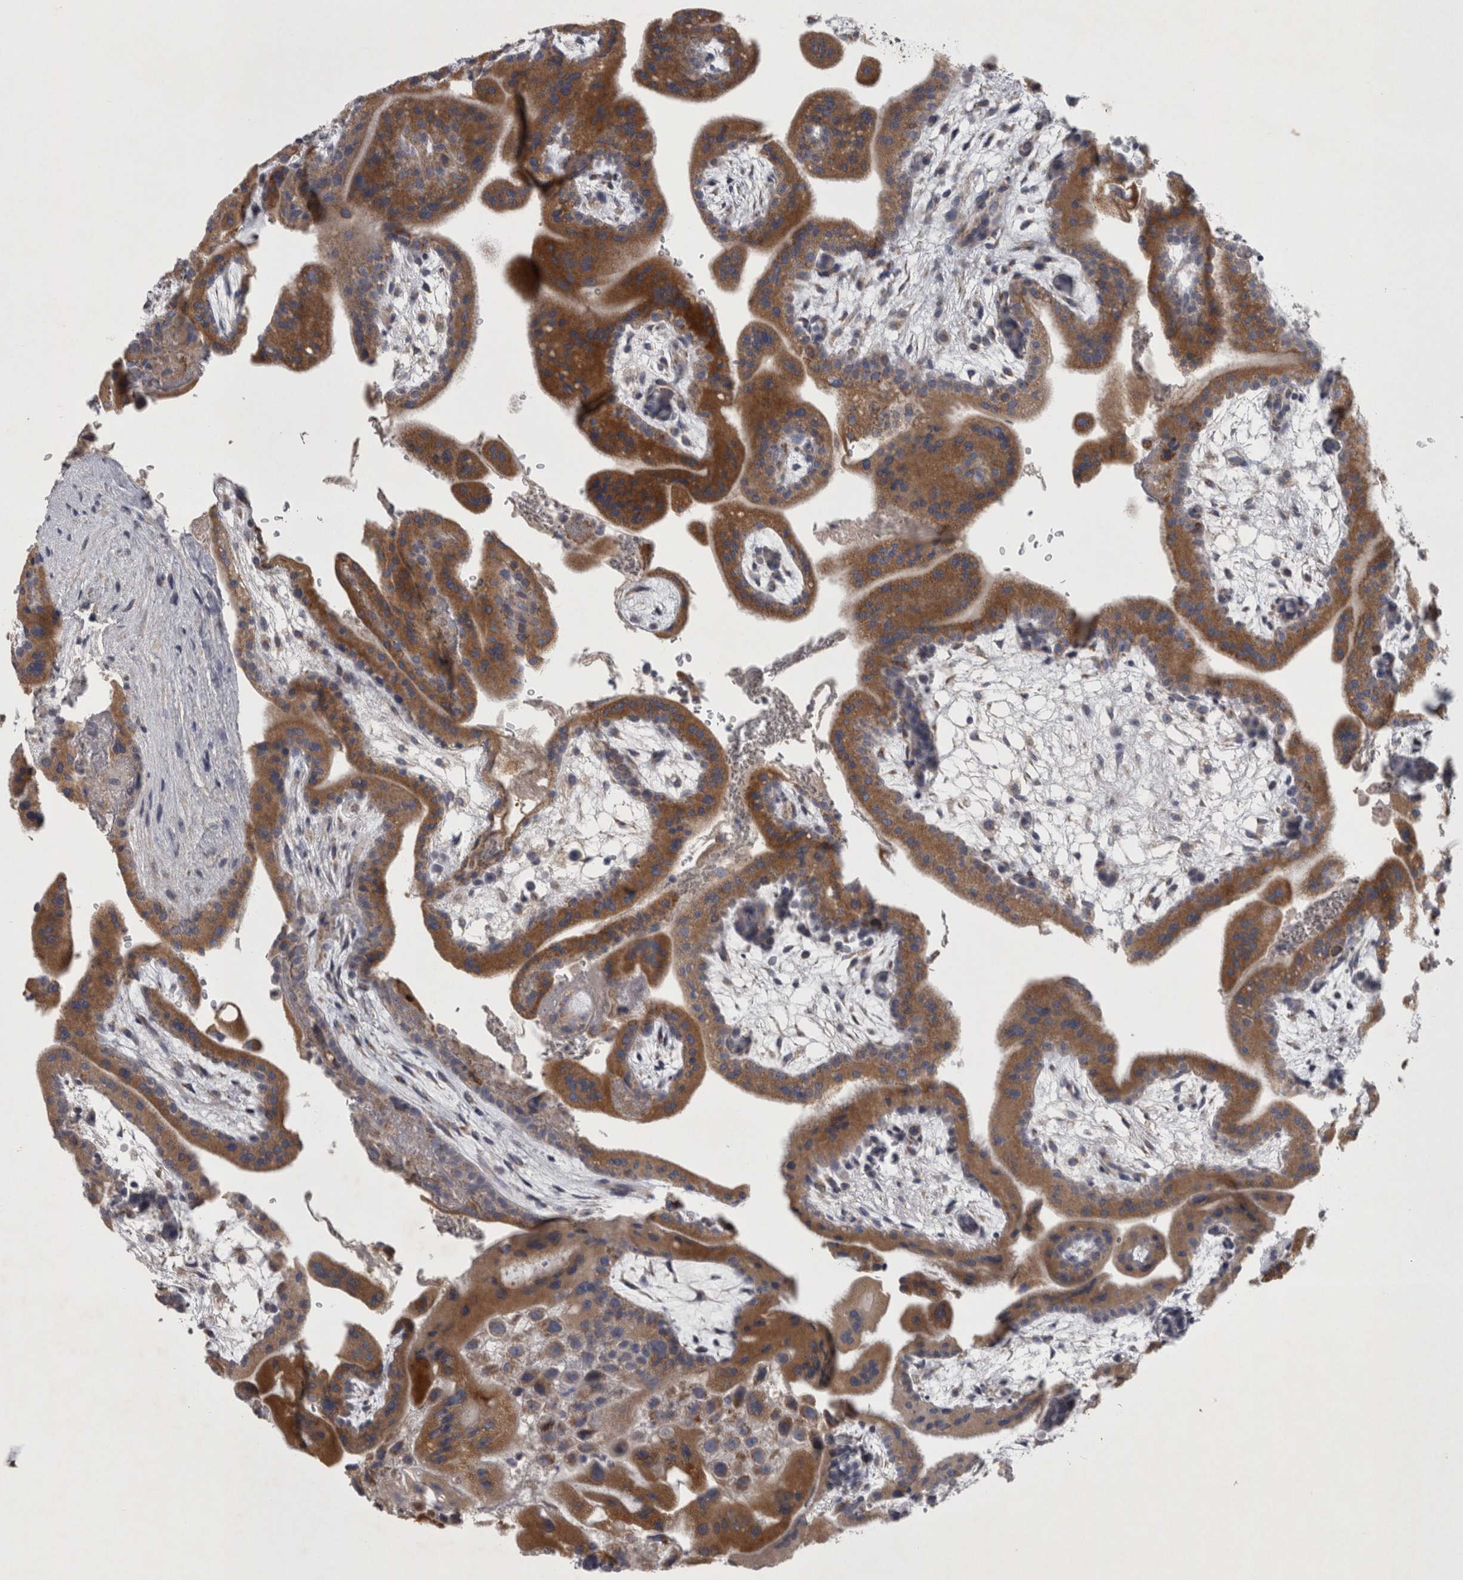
{"staining": {"intensity": "moderate", "quantity": ">75%", "location": "cytoplasmic/membranous"}, "tissue": "placenta", "cell_type": "Decidual cells", "image_type": "normal", "snomed": [{"axis": "morphology", "description": "Normal tissue, NOS"}, {"axis": "topography", "description": "Placenta"}], "caption": "Immunohistochemical staining of benign placenta shows >75% levels of moderate cytoplasmic/membranous protein expression in about >75% of decidual cells. (DAB = brown stain, brightfield microscopy at high magnification).", "gene": "DBT", "patient": {"sex": "female", "age": 35}}